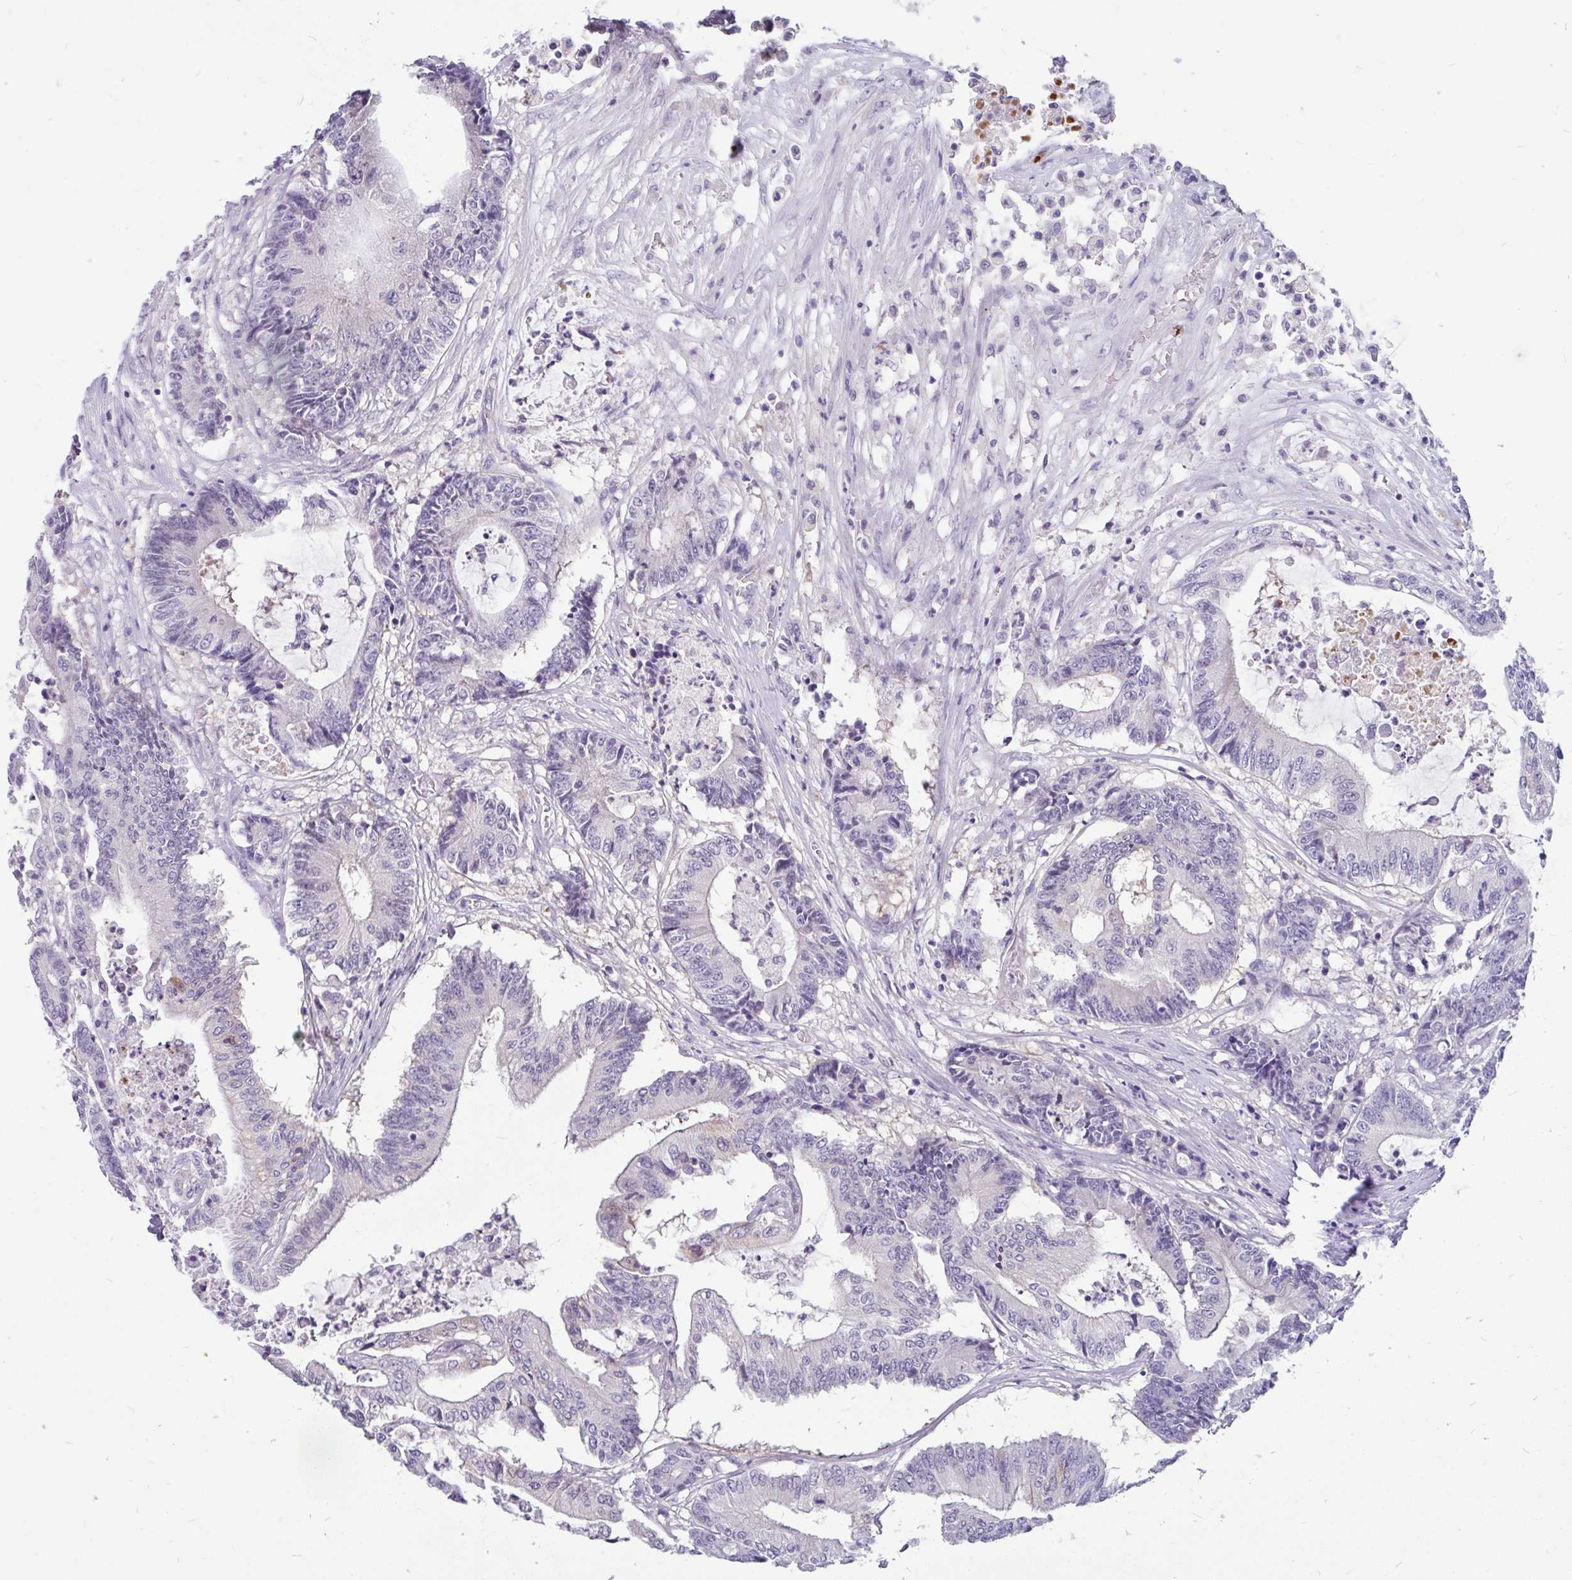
{"staining": {"intensity": "negative", "quantity": "none", "location": "none"}, "tissue": "colorectal cancer", "cell_type": "Tumor cells", "image_type": "cancer", "snomed": [{"axis": "morphology", "description": "Adenocarcinoma, NOS"}, {"axis": "topography", "description": "Colon"}], "caption": "The image reveals no staining of tumor cells in colorectal cancer.", "gene": "KIAA2013", "patient": {"sex": "female", "age": 84}}